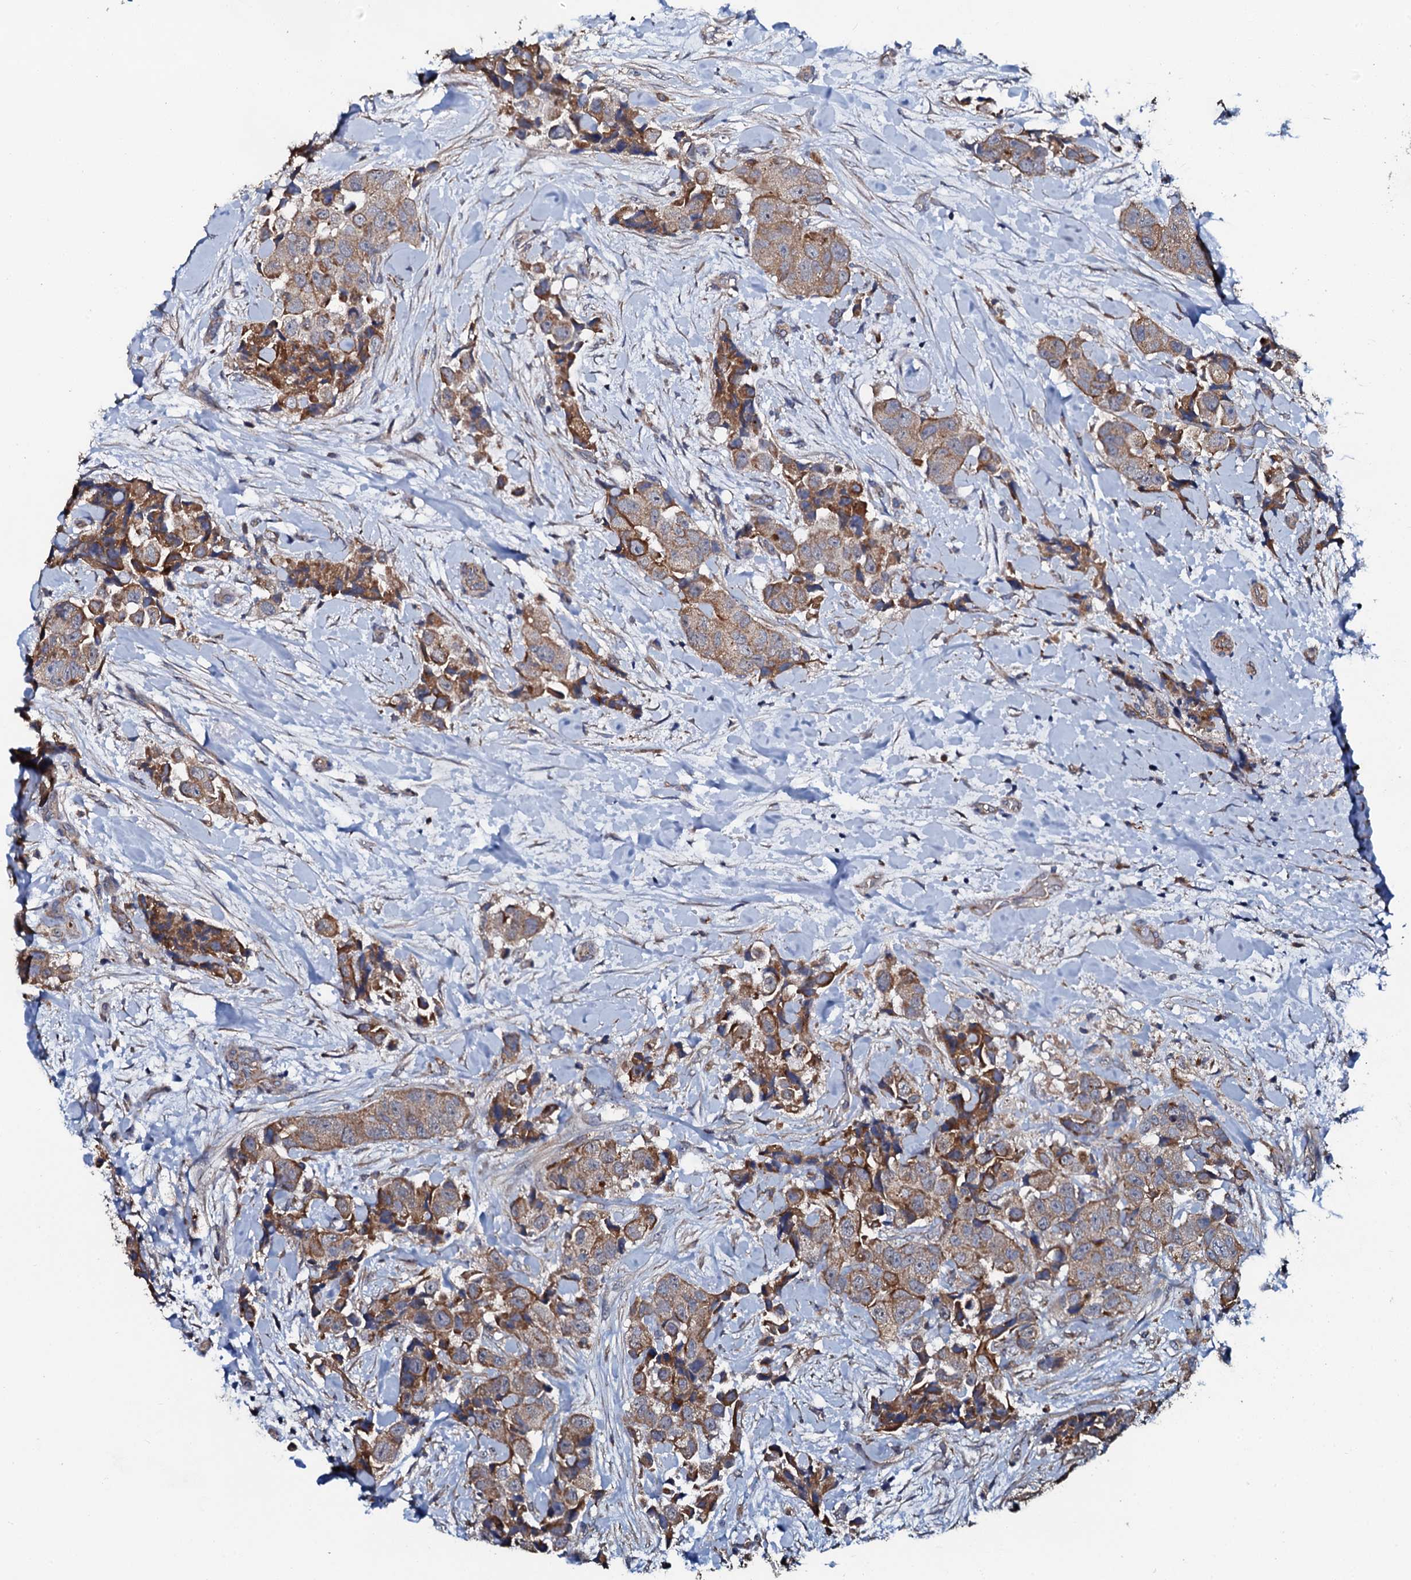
{"staining": {"intensity": "weak", "quantity": ">75%", "location": "cytoplasmic/membranous"}, "tissue": "breast cancer", "cell_type": "Tumor cells", "image_type": "cancer", "snomed": [{"axis": "morphology", "description": "Normal tissue, NOS"}, {"axis": "morphology", "description": "Duct carcinoma"}, {"axis": "topography", "description": "Breast"}], "caption": "Tumor cells show low levels of weak cytoplasmic/membranous staining in about >75% of cells in human breast cancer.", "gene": "GLCE", "patient": {"sex": "female", "age": 62}}